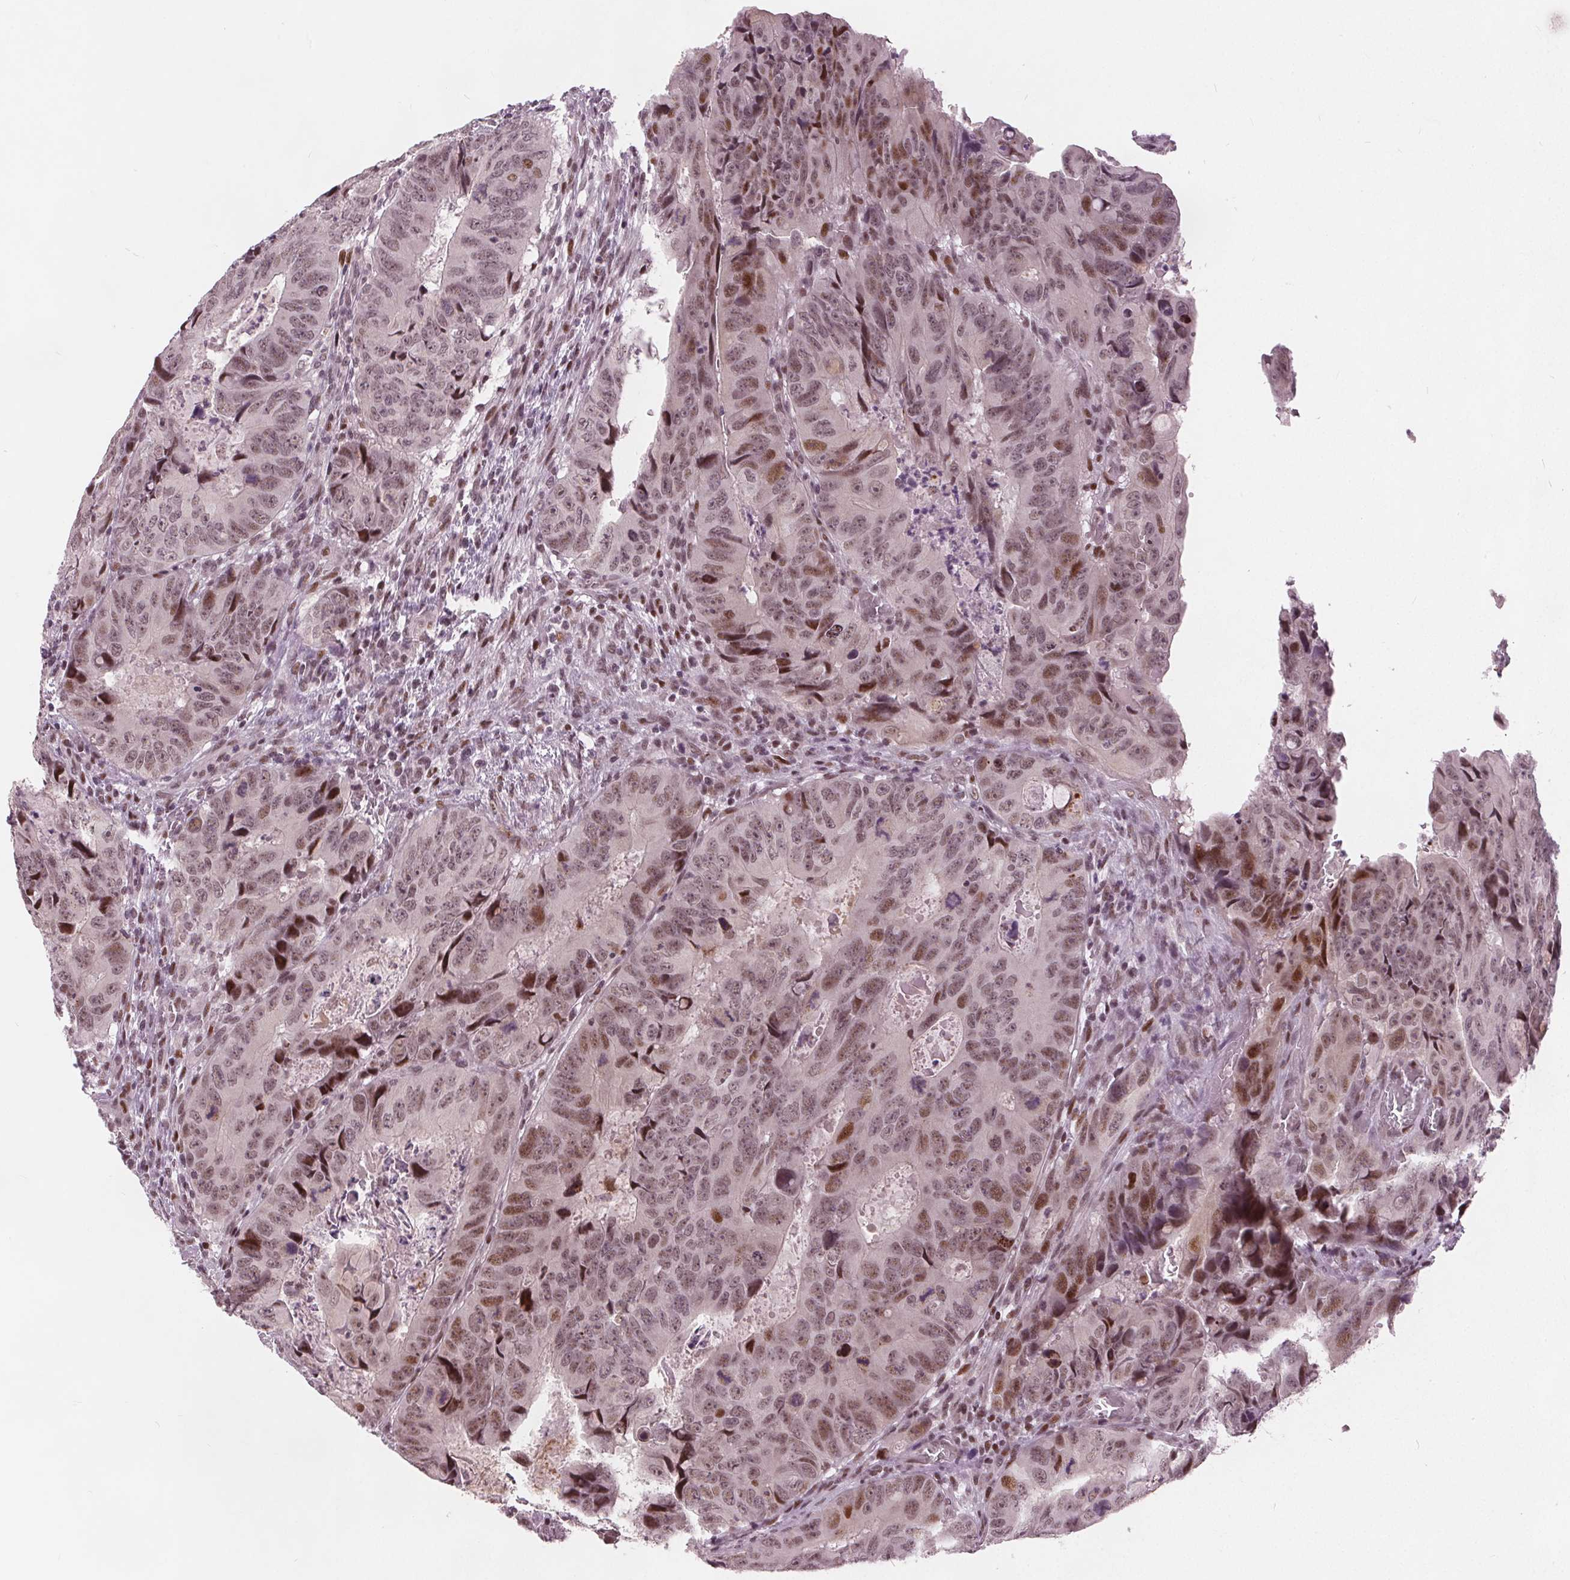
{"staining": {"intensity": "moderate", "quantity": ">75%", "location": "nuclear"}, "tissue": "colorectal cancer", "cell_type": "Tumor cells", "image_type": "cancer", "snomed": [{"axis": "morphology", "description": "Adenocarcinoma, NOS"}, {"axis": "topography", "description": "Colon"}], "caption": "The micrograph exhibits staining of colorectal cancer (adenocarcinoma), revealing moderate nuclear protein expression (brown color) within tumor cells.", "gene": "TTC34", "patient": {"sex": "male", "age": 79}}